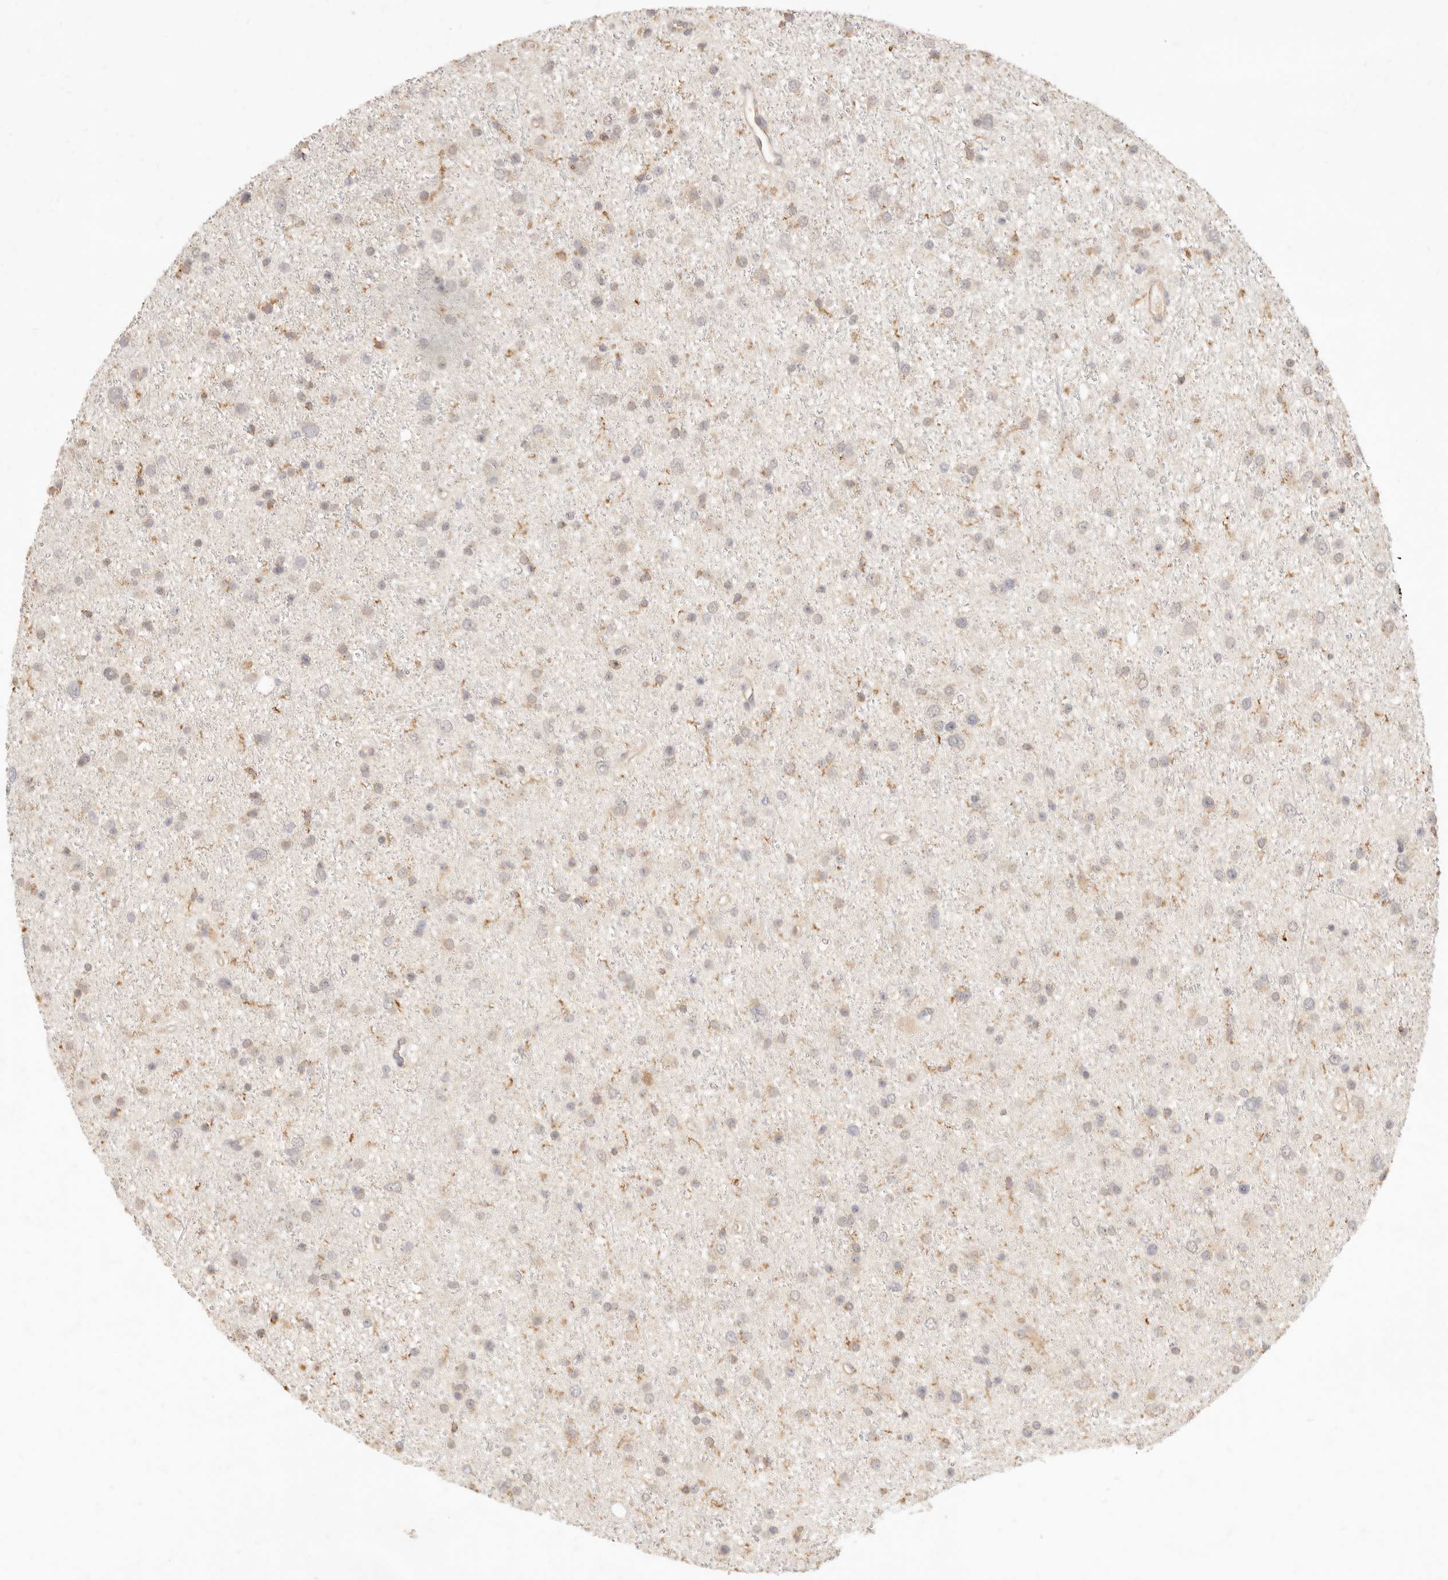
{"staining": {"intensity": "negative", "quantity": "none", "location": "none"}, "tissue": "glioma", "cell_type": "Tumor cells", "image_type": "cancer", "snomed": [{"axis": "morphology", "description": "Glioma, malignant, Low grade"}, {"axis": "topography", "description": "Cerebral cortex"}], "caption": "This is an immunohistochemistry photomicrograph of human malignant low-grade glioma. There is no positivity in tumor cells.", "gene": "TMTC2", "patient": {"sex": "female", "age": 39}}